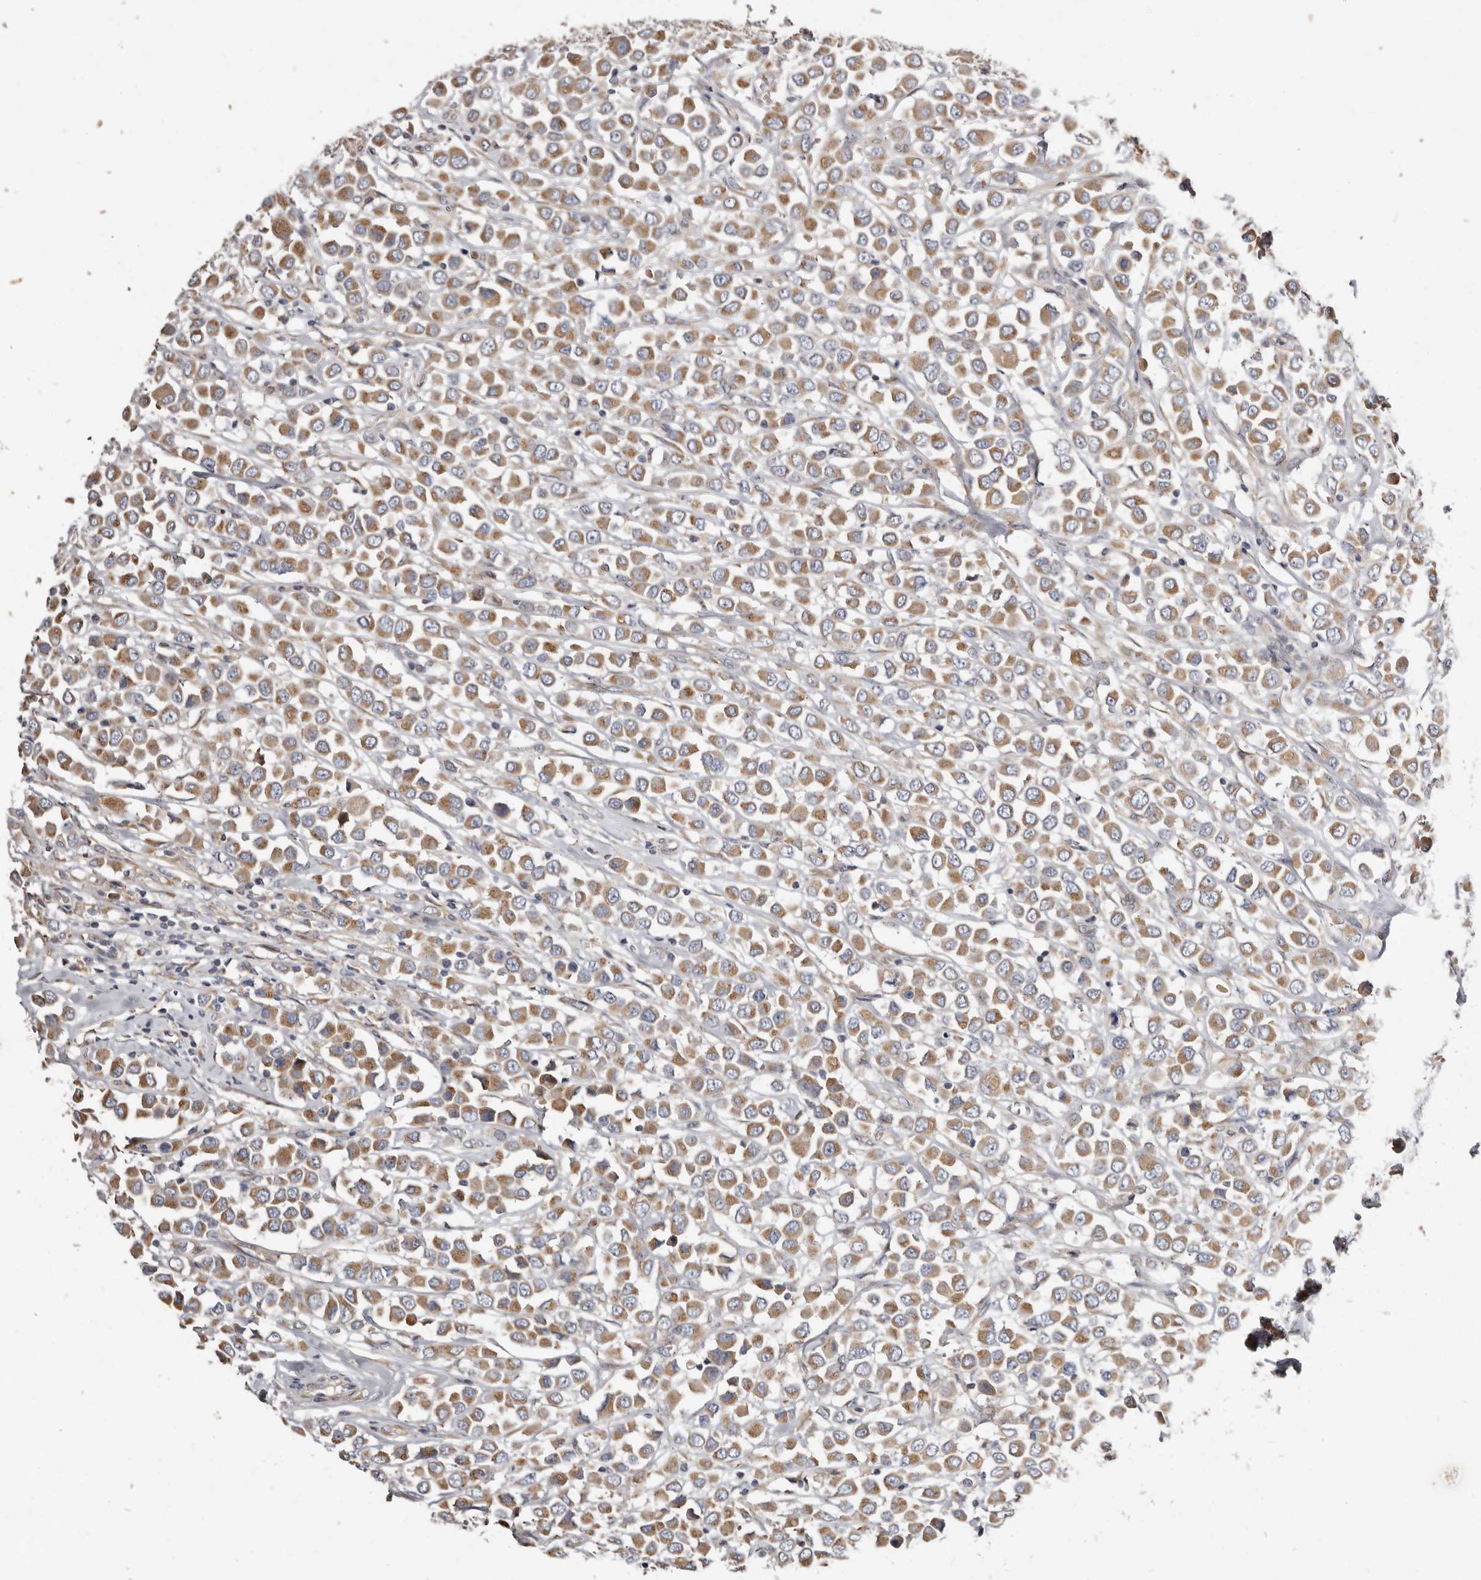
{"staining": {"intensity": "moderate", "quantity": ">75%", "location": "cytoplasmic/membranous"}, "tissue": "breast cancer", "cell_type": "Tumor cells", "image_type": "cancer", "snomed": [{"axis": "morphology", "description": "Duct carcinoma"}, {"axis": "topography", "description": "Breast"}], "caption": "This histopathology image displays breast intraductal carcinoma stained with IHC to label a protein in brown. The cytoplasmic/membranous of tumor cells show moderate positivity for the protein. Nuclei are counter-stained blue.", "gene": "ASIC5", "patient": {"sex": "female", "age": 61}}